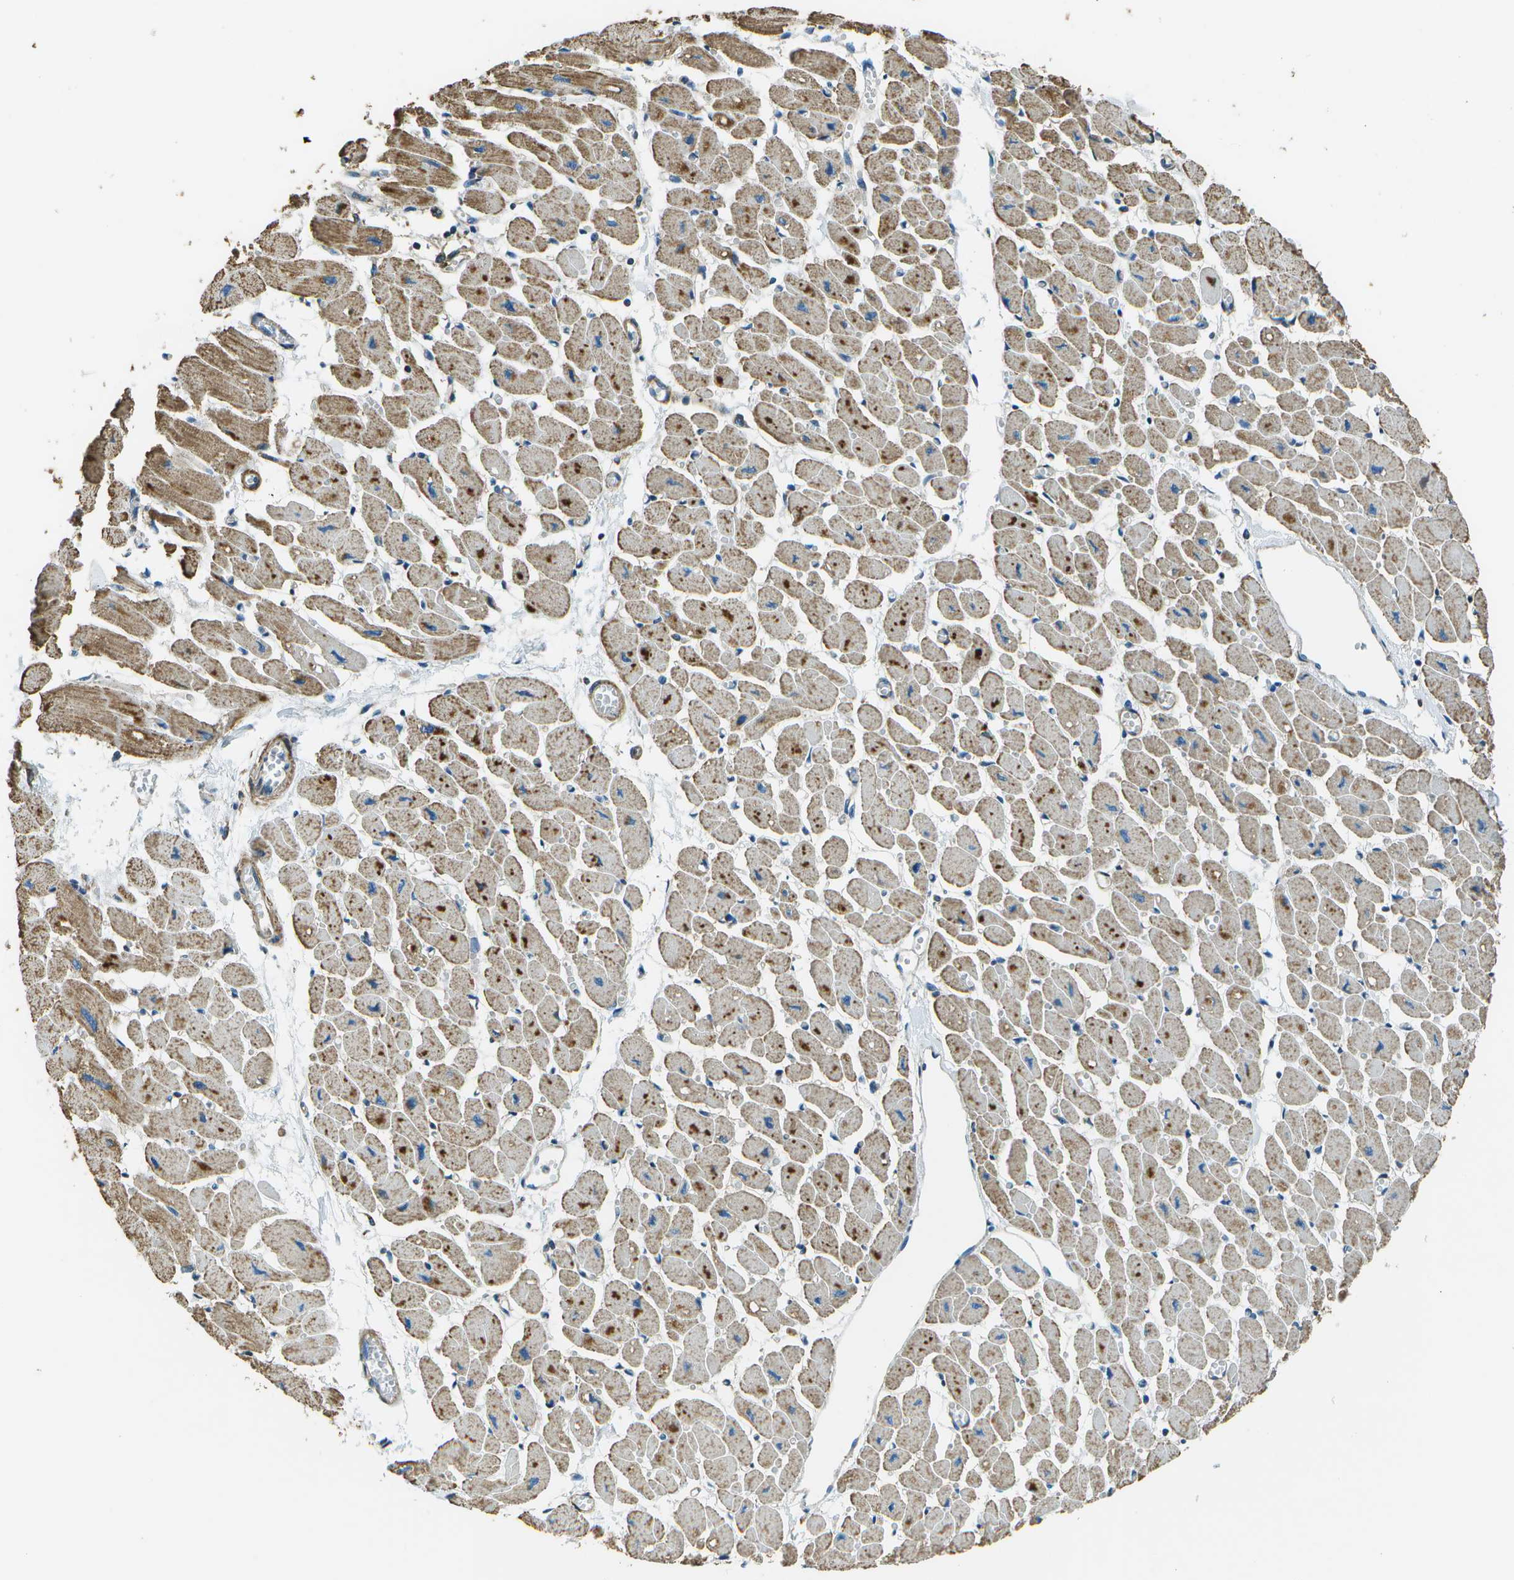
{"staining": {"intensity": "moderate", "quantity": ">75%", "location": "cytoplasmic/membranous"}, "tissue": "heart muscle", "cell_type": "Cardiomyocytes", "image_type": "normal", "snomed": [{"axis": "morphology", "description": "Normal tissue, NOS"}, {"axis": "topography", "description": "Heart"}], "caption": "DAB immunohistochemical staining of normal heart muscle shows moderate cytoplasmic/membranous protein expression in about >75% of cardiomyocytes.", "gene": "TMEM51", "patient": {"sex": "female", "age": 54}}